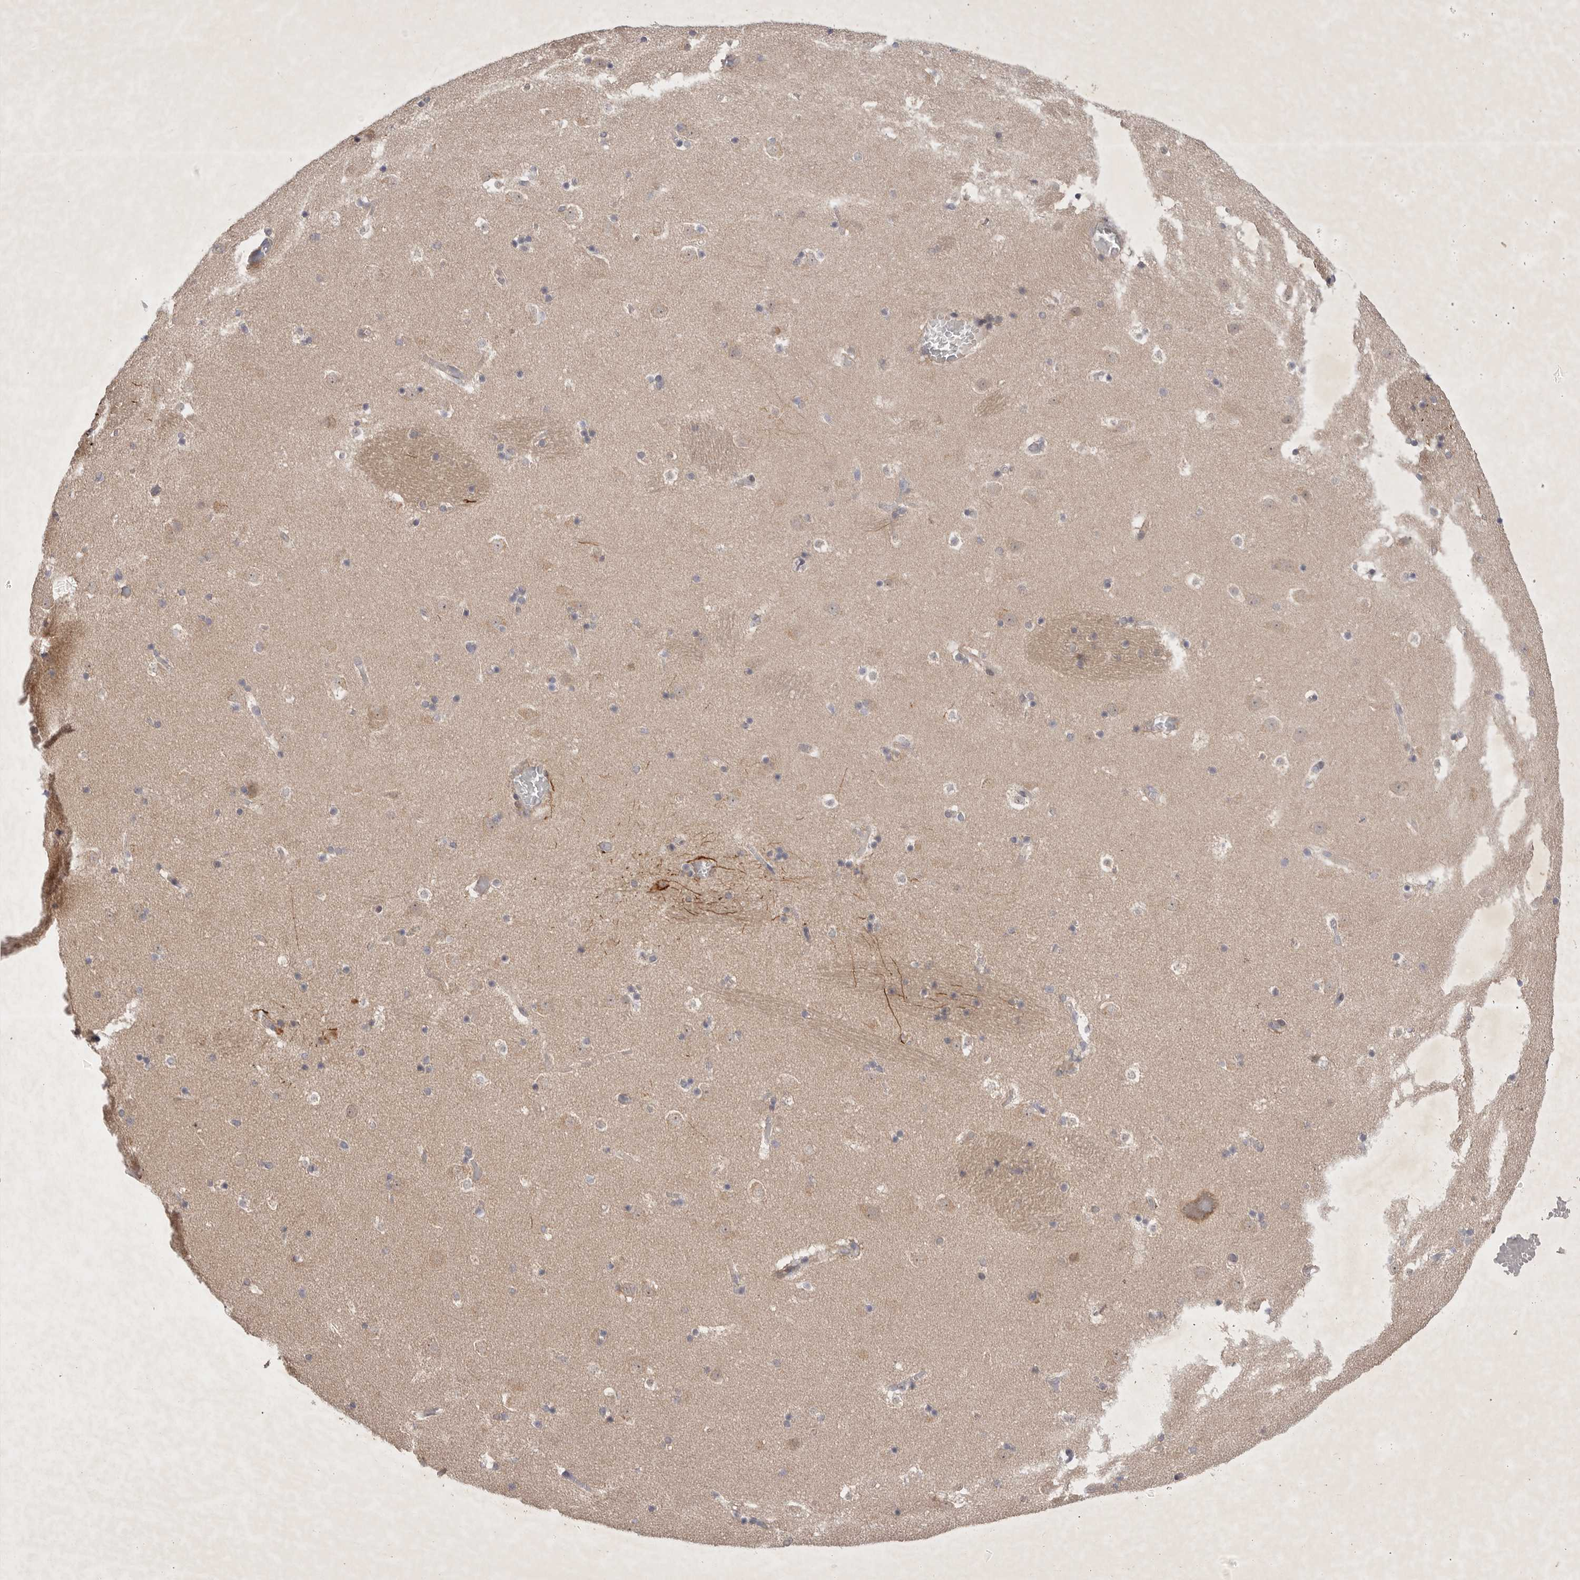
{"staining": {"intensity": "weak", "quantity": "<25%", "location": "cytoplasmic/membranous"}, "tissue": "caudate", "cell_type": "Glial cells", "image_type": "normal", "snomed": [{"axis": "morphology", "description": "Normal tissue, NOS"}, {"axis": "topography", "description": "Lateral ventricle wall"}], "caption": "An immunohistochemistry (IHC) image of benign caudate is shown. There is no staining in glial cells of caudate.", "gene": "PTPDC1", "patient": {"sex": "male", "age": 45}}